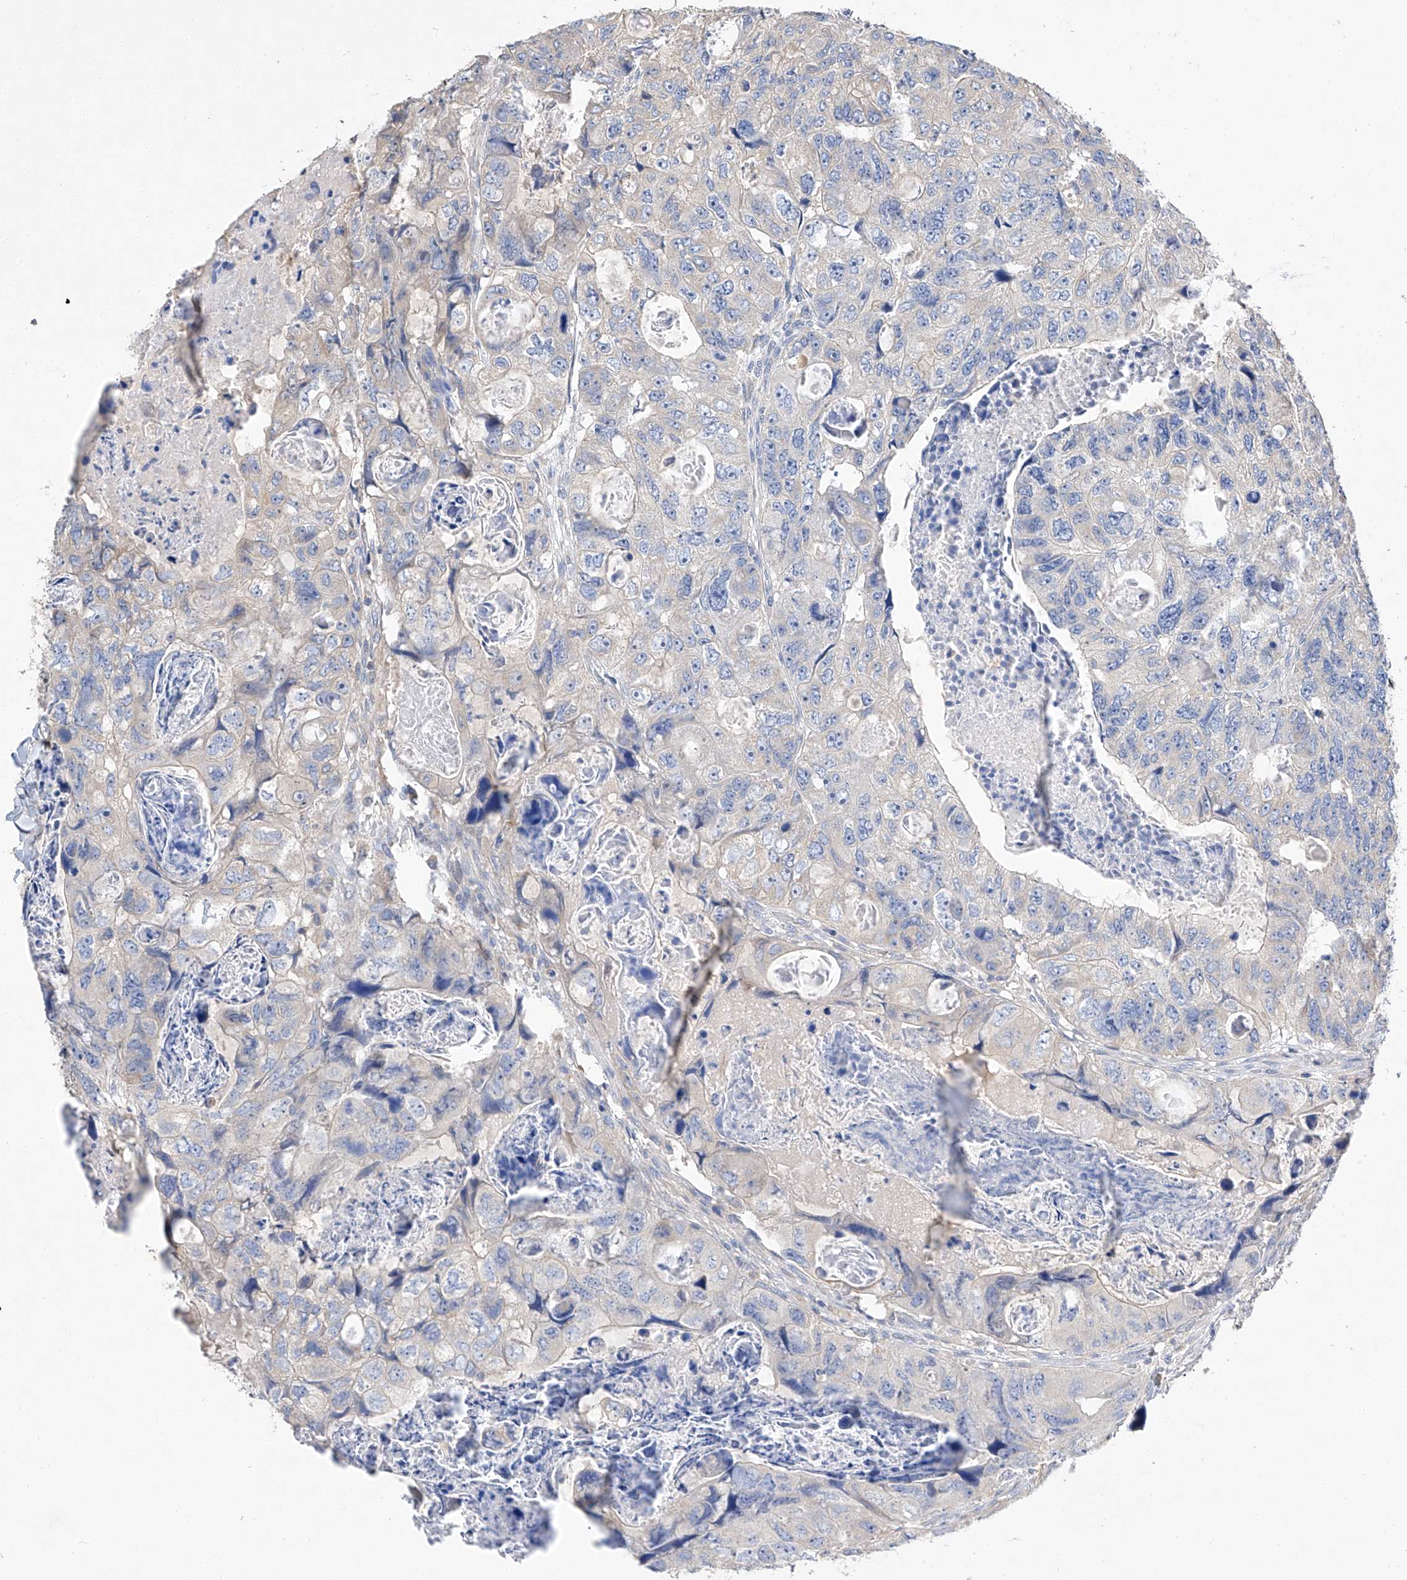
{"staining": {"intensity": "negative", "quantity": "none", "location": "none"}, "tissue": "colorectal cancer", "cell_type": "Tumor cells", "image_type": "cancer", "snomed": [{"axis": "morphology", "description": "Adenocarcinoma, NOS"}, {"axis": "topography", "description": "Rectum"}], "caption": "Immunohistochemistry micrograph of neoplastic tissue: human adenocarcinoma (colorectal) stained with DAB (3,3'-diaminobenzidine) displays no significant protein positivity in tumor cells.", "gene": "AMD1", "patient": {"sex": "male", "age": 59}}